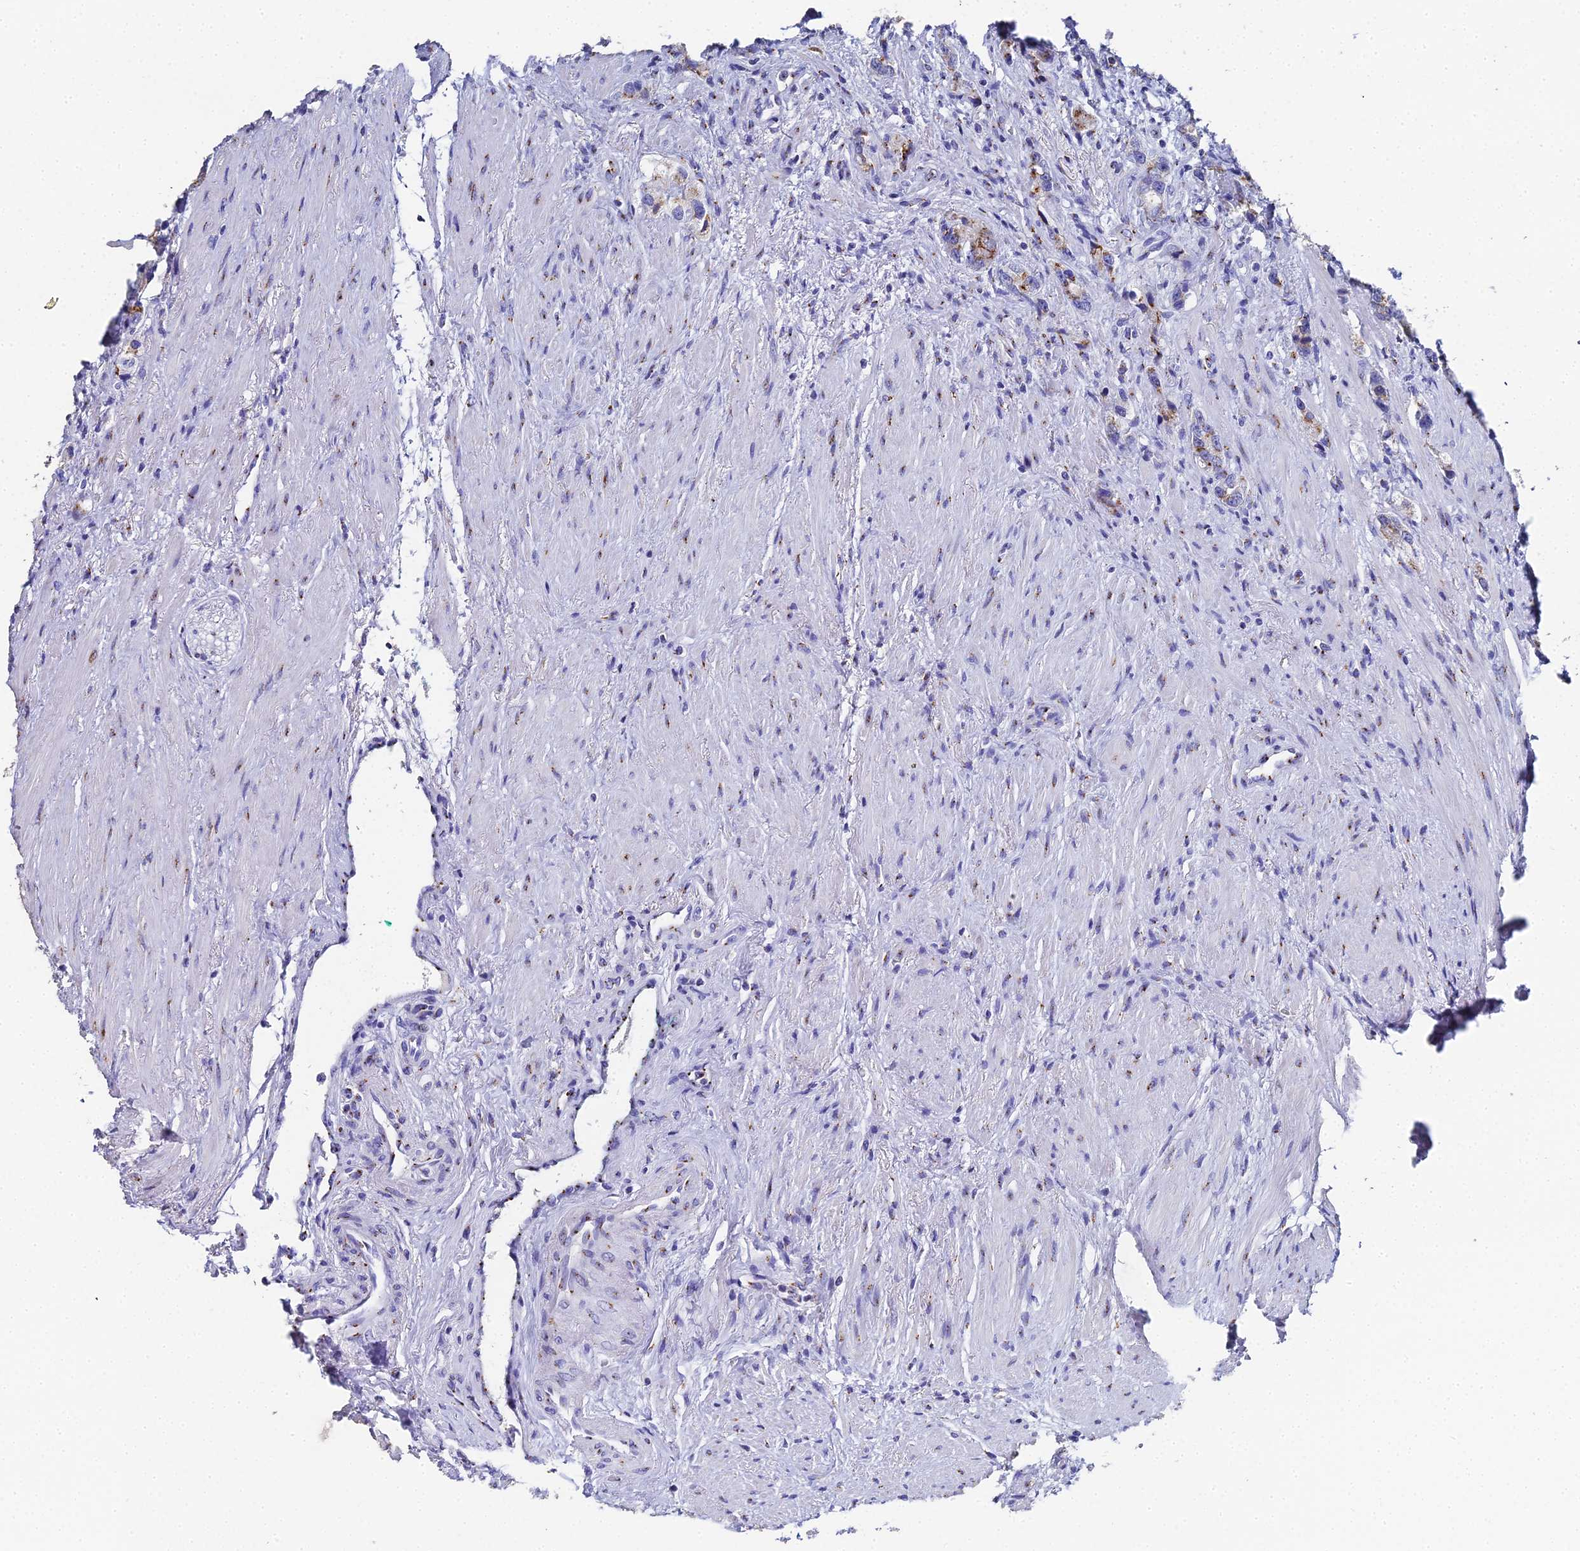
{"staining": {"intensity": "moderate", "quantity": "25%-75%", "location": "cytoplasmic/membranous"}, "tissue": "prostate cancer", "cell_type": "Tumor cells", "image_type": "cancer", "snomed": [{"axis": "morphology", "description": "Adenocarcinoma, High grade"}, {"axis": "topography", "description": "Prostate"}], "caption": "Brown immunohistochemical staining in prostate cancer (high-grade adenocarcinoma) demonstrates moderate cytoplasmic/membranous positivity in about 25%-75% of tumor cells. (Brightfield microscopy of DAB IHC at high magnification).", "gene": "ENSG00000268674", "patient": {"sex": "male", "age": 63}}